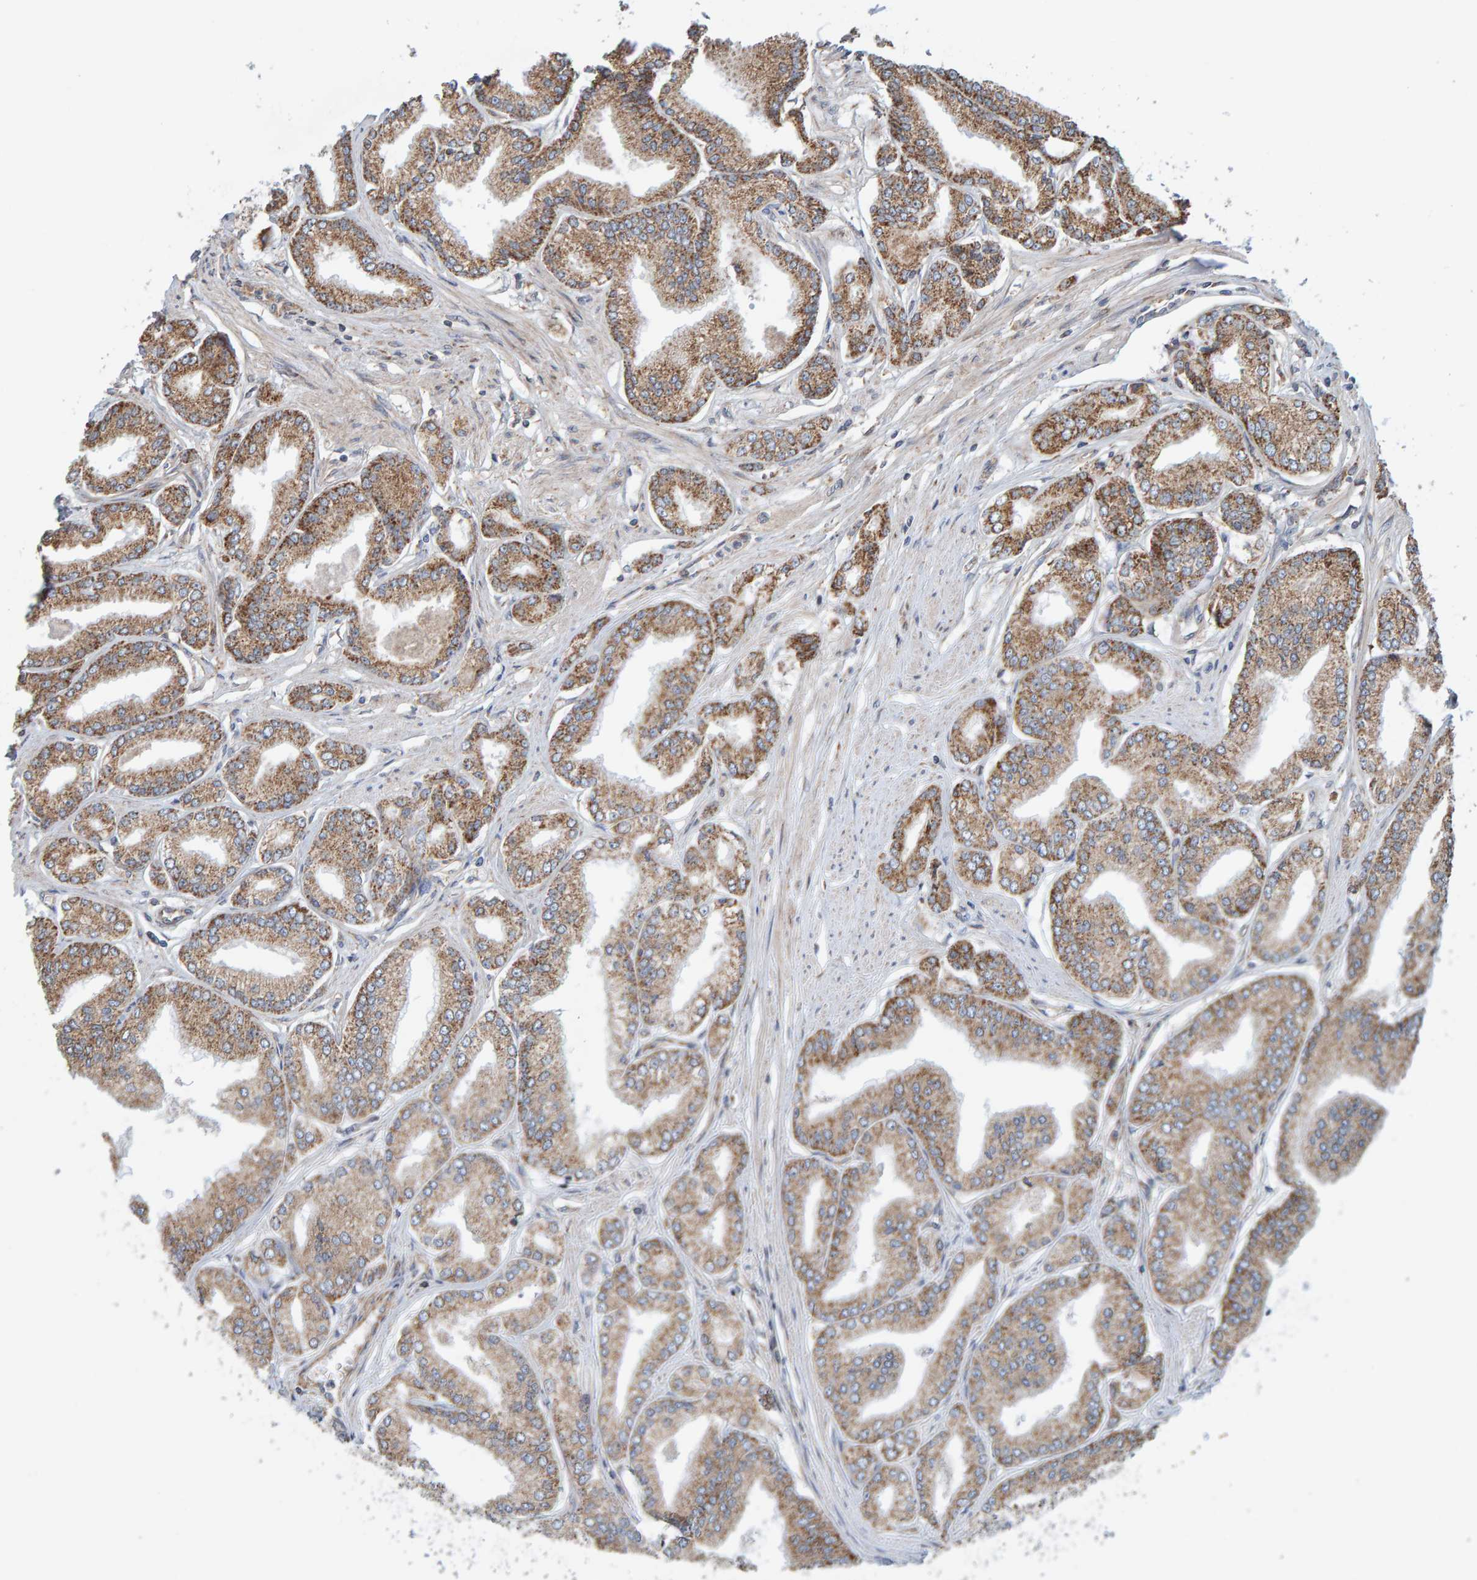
{"staining": {"intensity": "strong", "quantity": "25%-75%", "location": "cytoplasmic/membranous"}, "tissue": "prostate cancer", "cell_type": "Tumor cells", "image_type": "cancer", "snomed": [{"axis": "morphology", "description": "Adenocarcinoma, Low grade"}, {"axis": "topography", "description": "Prostate"}], "caption": "Immunohistochemical staining of human prostate cancer demonstrates high levels of strong cytoplasmic/membranous positivity in about 25%-75% of tumor cells.", "gene": "MRPL45", "patient": {"sex": "male", "age": 52}}